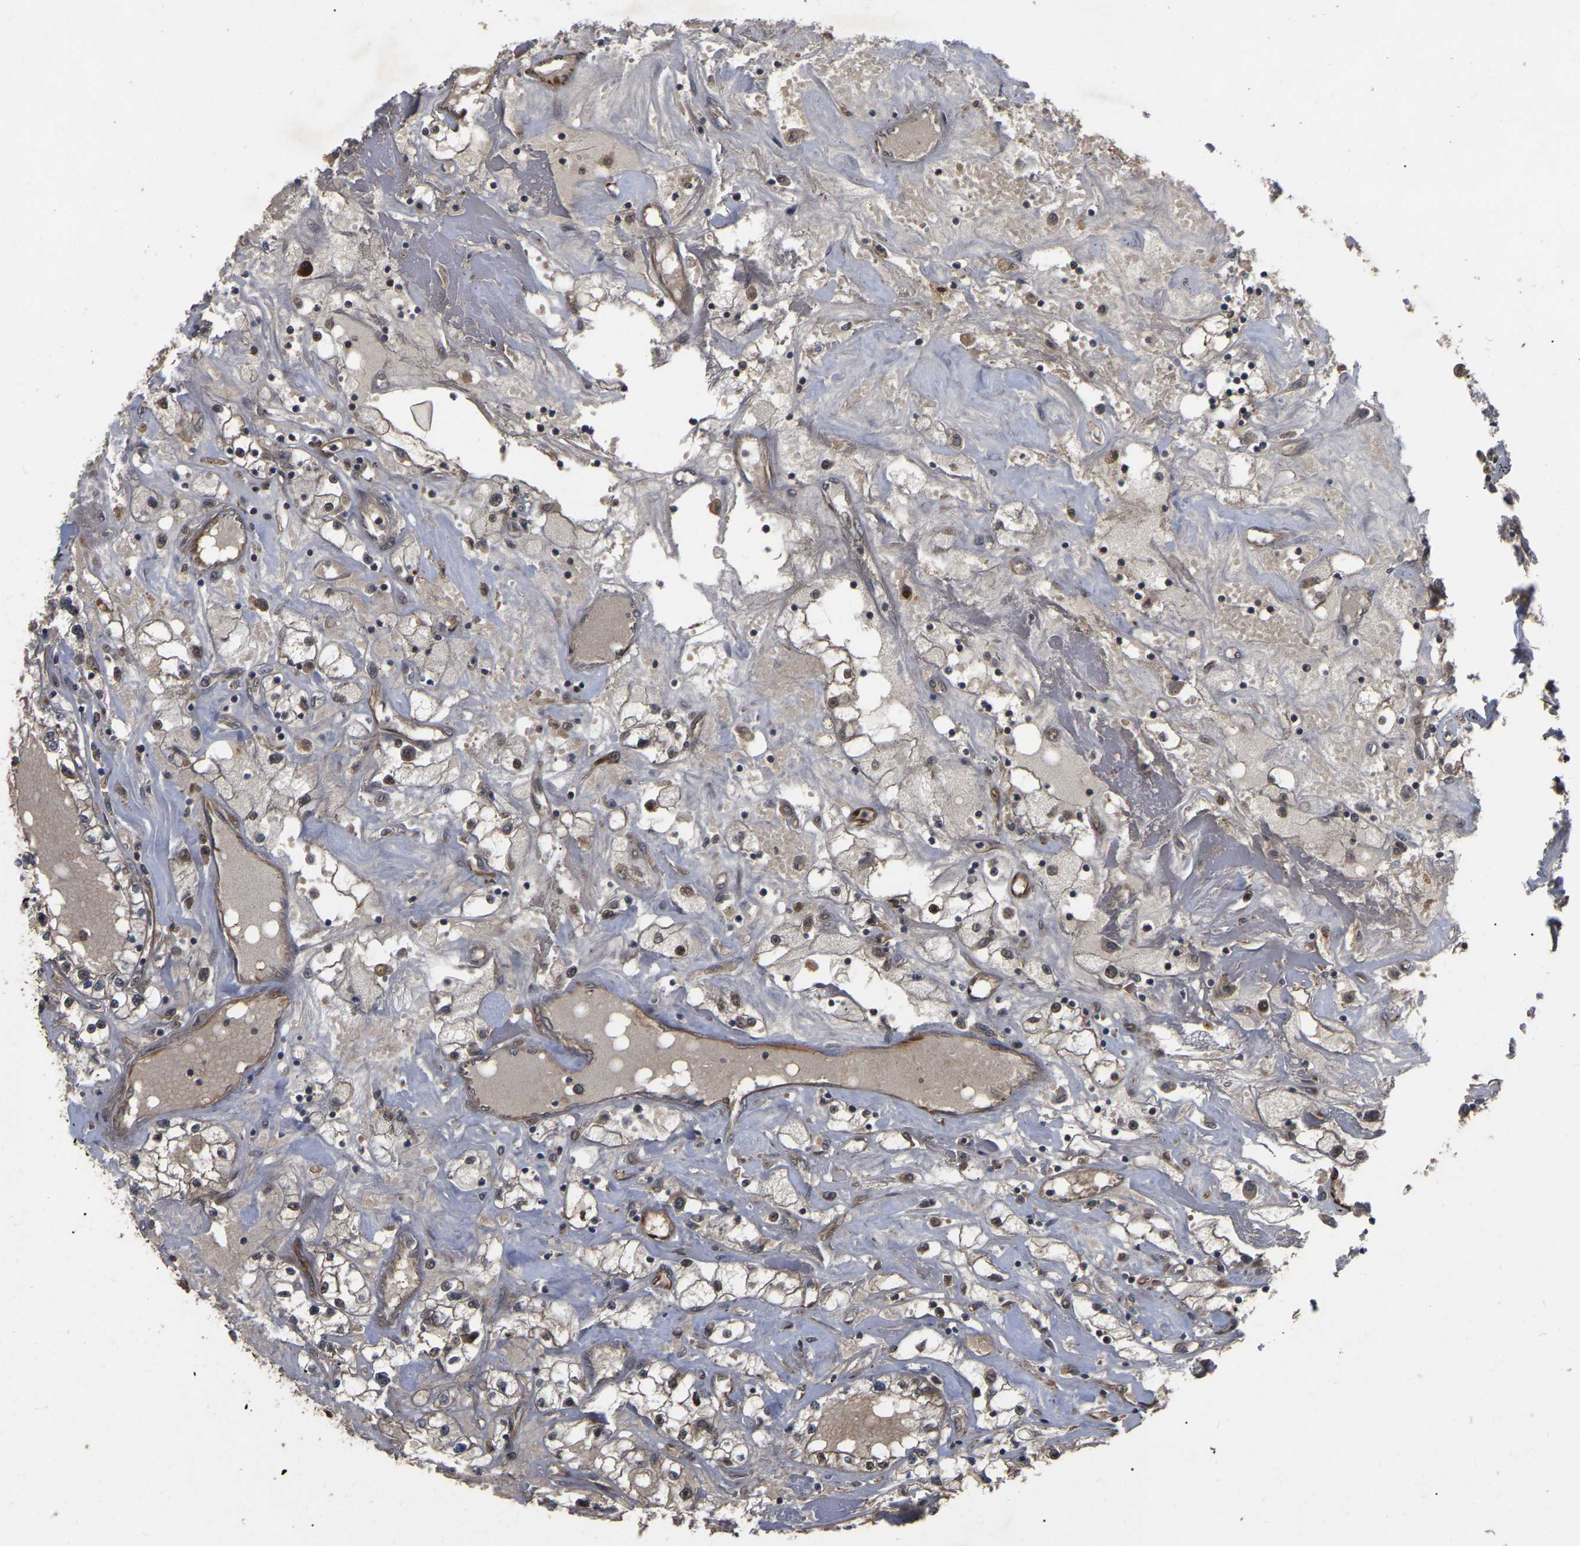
{"staining": {"intensity": "weak", "quantity": ">75%", "location": "cytoplasmic/membranous,nuclear"}, "tissue": "renal cancer", "cell_type": "Tumor cells", "image_type": "cancer", "snomed": [{"axis": "morphology", "description": "Adenocarcinoma, NOS"}, {"axis": "topography", "description": "Kidney"}], "caption": "Renal adenocarcinoma stained with a brown dye displays weak cytoplasmic/membranous and nuclear positive expression in about >75% of tumor cells.", "gene": "FAM161B", "patient": {"sex": "male", "age": 56}}